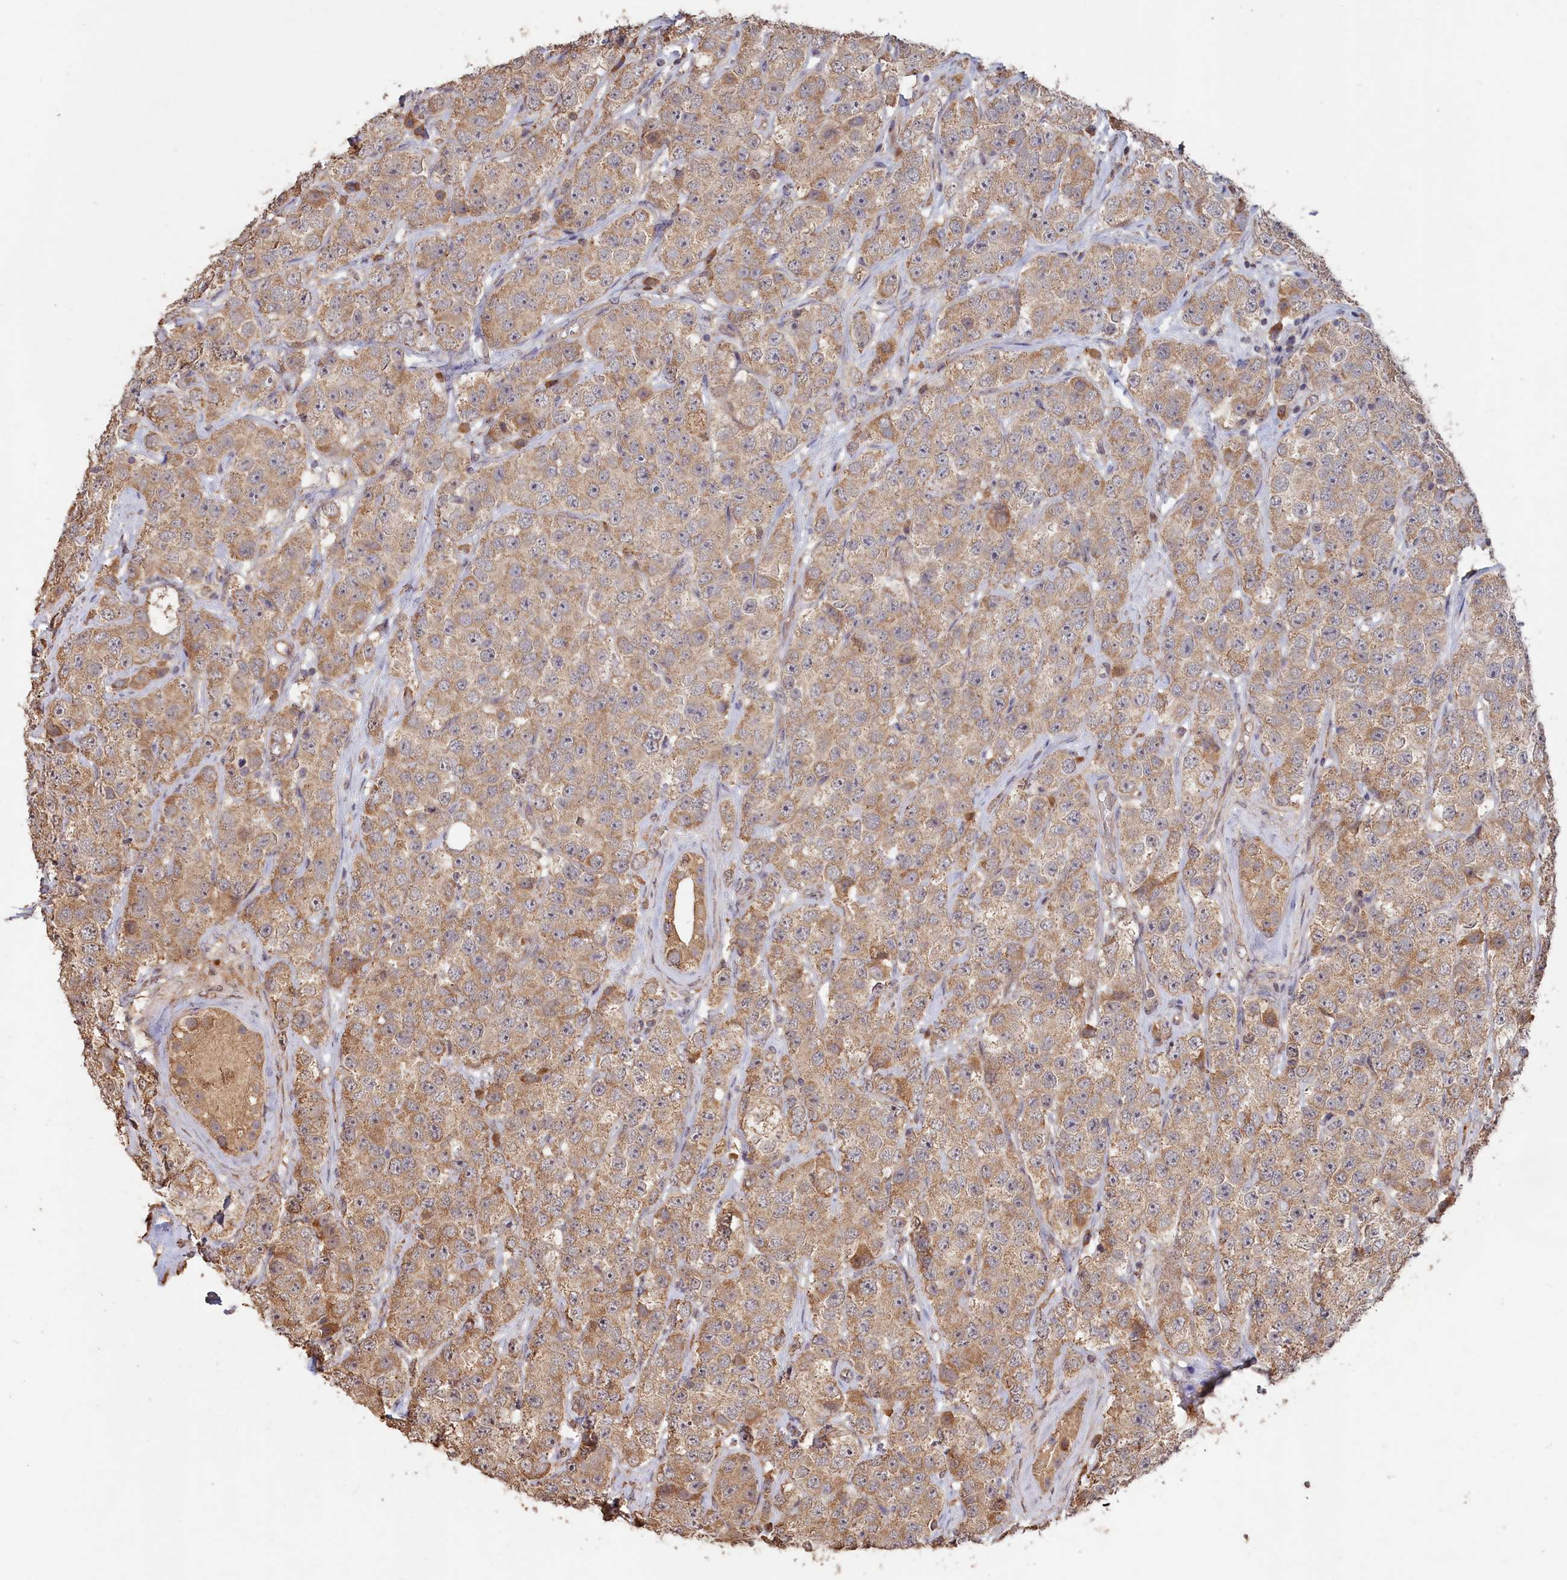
{"staining": {"intensity": "moderate", "quantity": ">75%", "location": "cytoplasmic/membranous"}, "tissue": "testis cancer", "cell_type": "Tumor cells", "image_type": "cancer", "snomed": [{"axis": "morphology", "description": "Seminoma, NOS"}, {"axis": "topography", "description": "Testis"}], "caption": "Protein positivity by IHC displays moderate cytoplasmic/membranous staining in approximately >75% of tumor cells in testis cancer.", "gene": "LAYN", "patient": {"sex": "male", "age": 28}}